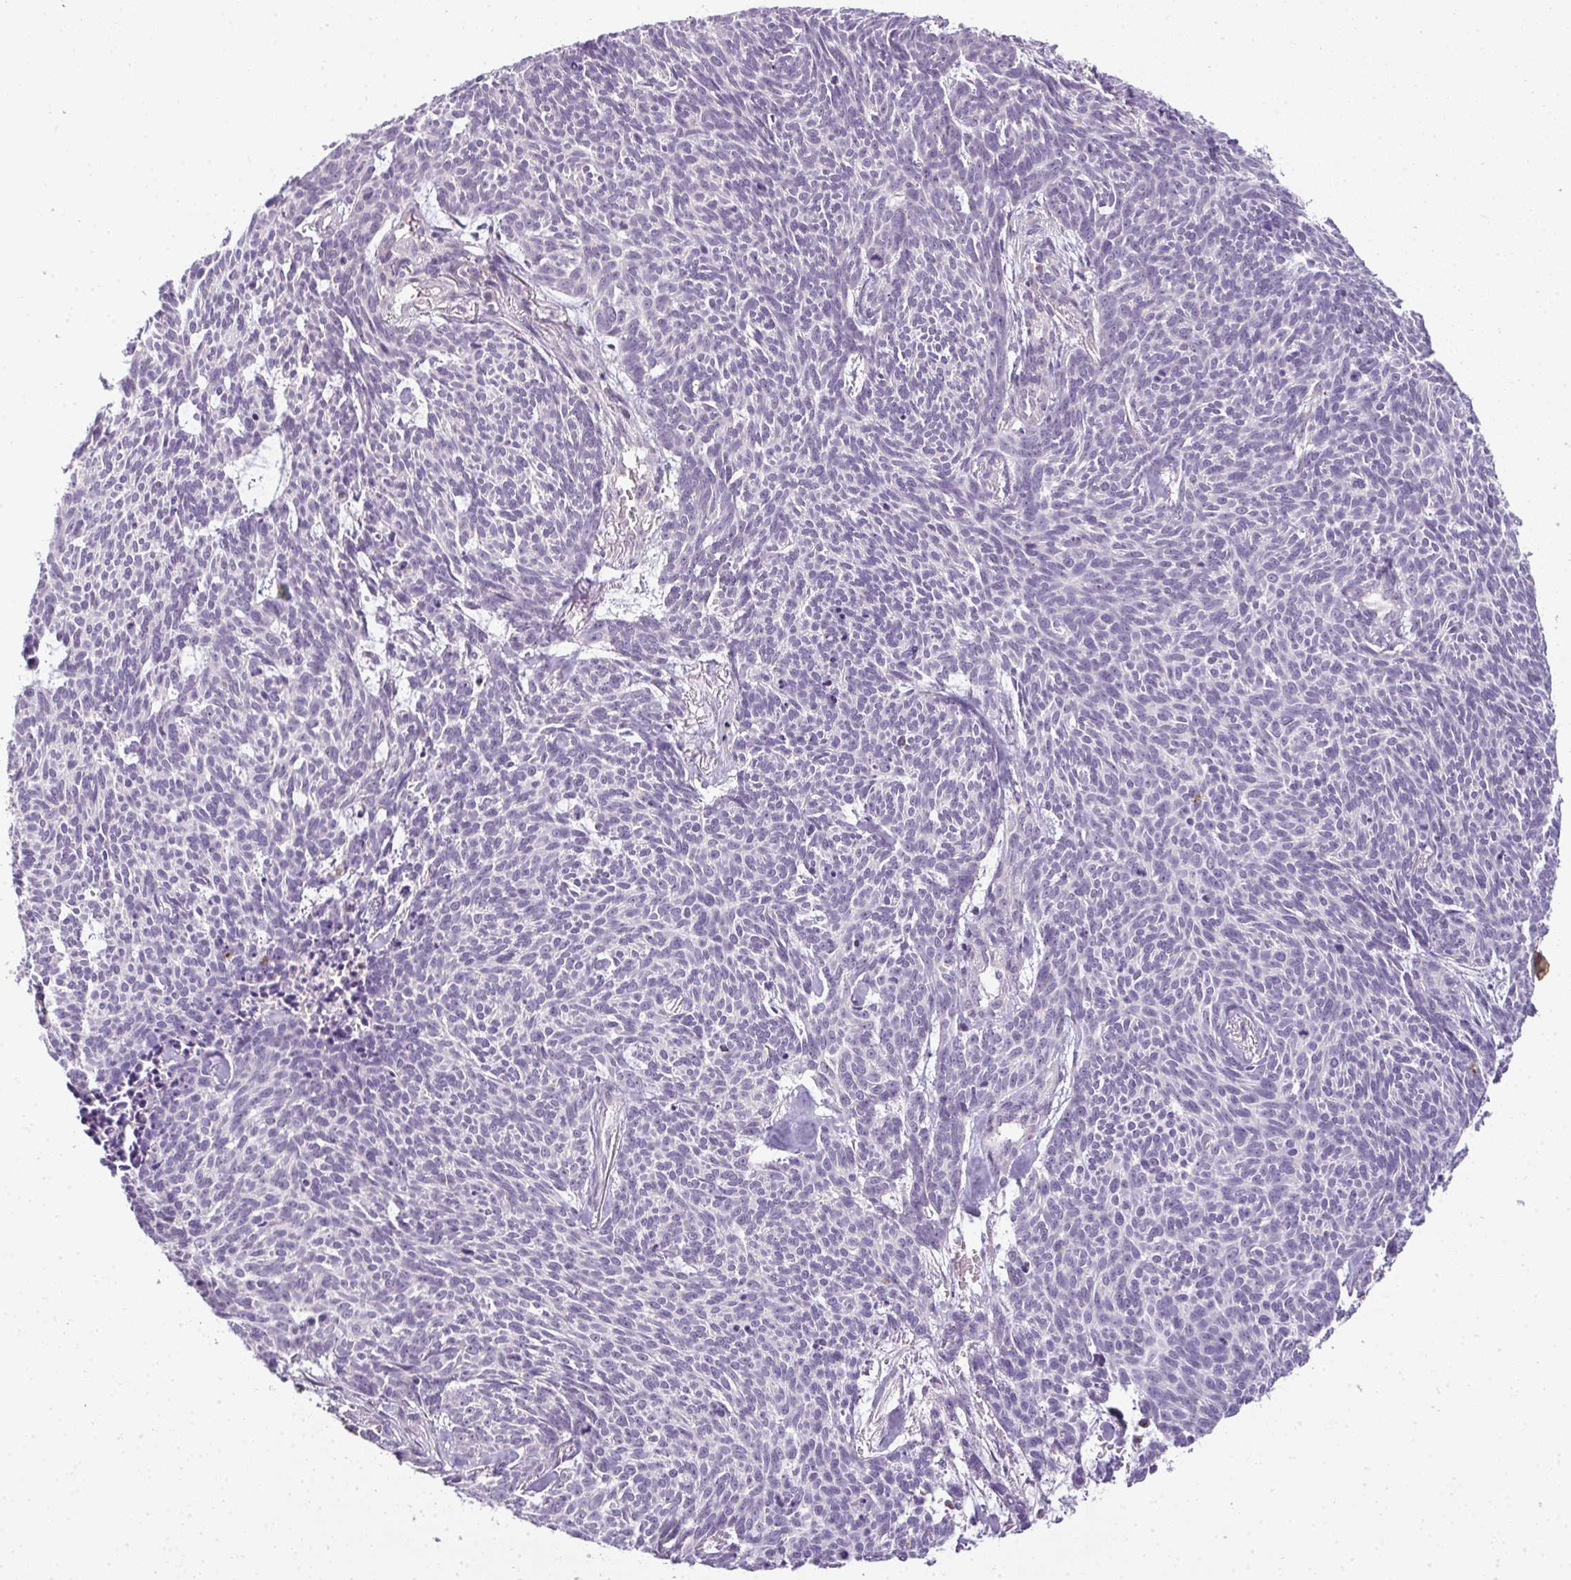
{"staining": {"intensity": "negative", "quantity": "none", "location": "none"}, "tissue": "skin cancer", "cell_type": "Tumor cells", "image_type": "cancer", "snomed": [{"axis": "morphology", "description": "Basal cell carcinoma"}, {"axis": "topography", "description": "Skin"}], "caption": "Immunohistochemical staining of skin cancer displays no significant positivity in tumor cells. The staining was performed using DAB to visualize the protein expression in brown, while the nuclei were stained in blue with hematoxylin (Magnification: 20x).", "gene": "CMPK1", "patient": {"sex": "female", "age": 93}}